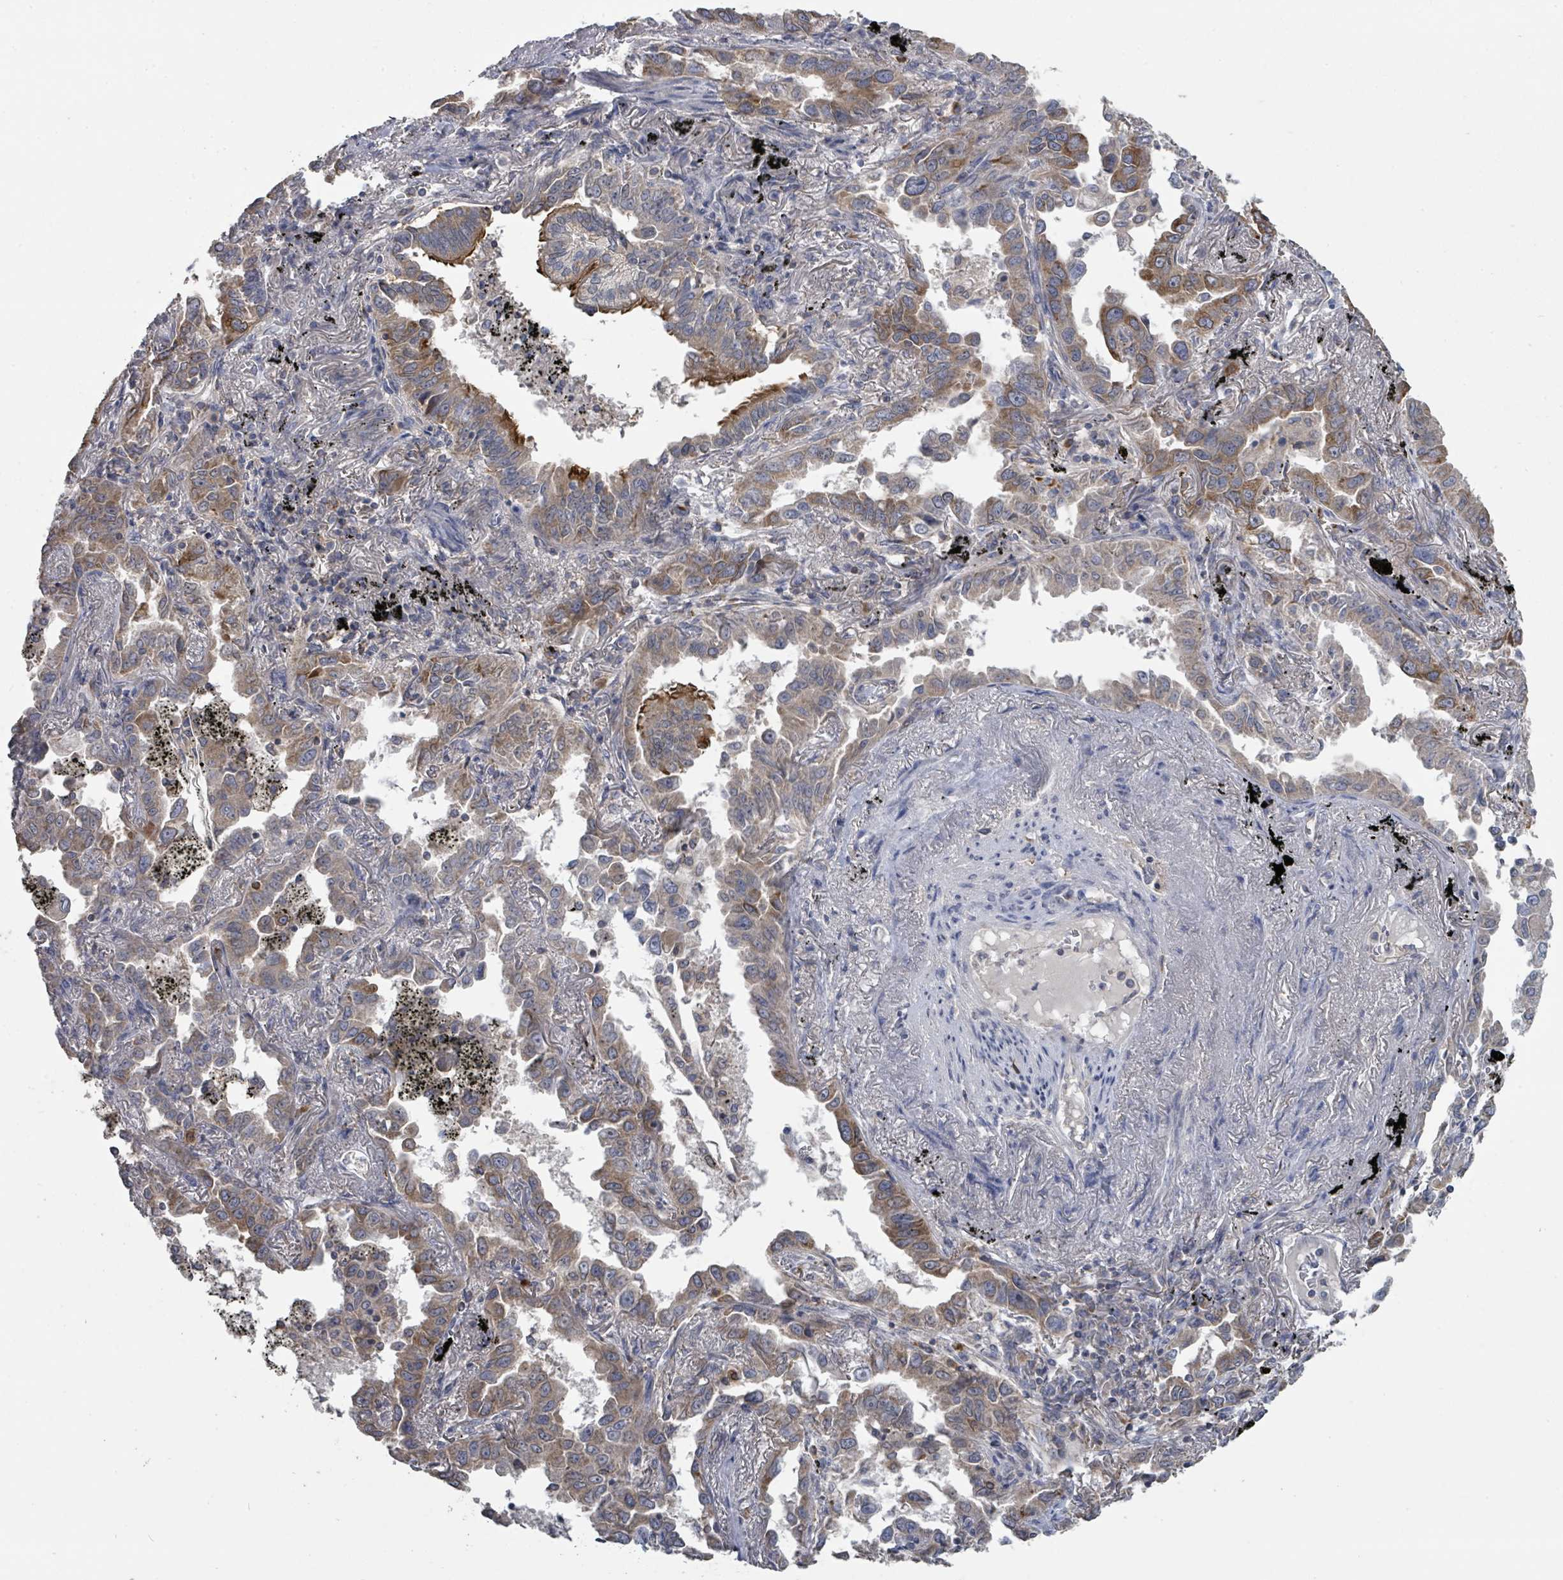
{"staining": {"intensity": "moderate", "quantity": ">75%", "location": "cytoplasmic/membranous"}, "tissue": "lung cancer", "cell_type": "Tumor cells", "image_type": "cancer", "snomed": [{"axis": "morphology", "description": "Adenocarcinoma, NOS"}, {"axis": "topography", "description": "Lung"}], "caption": "Tumor cells reveal moderate cytoplasmic/membranous positivity in approximately >75% of cells in lung cancer (adenocarcinoma).", "gene": "SLC9A7", "patient": {"sex": "male", "age": 67}}